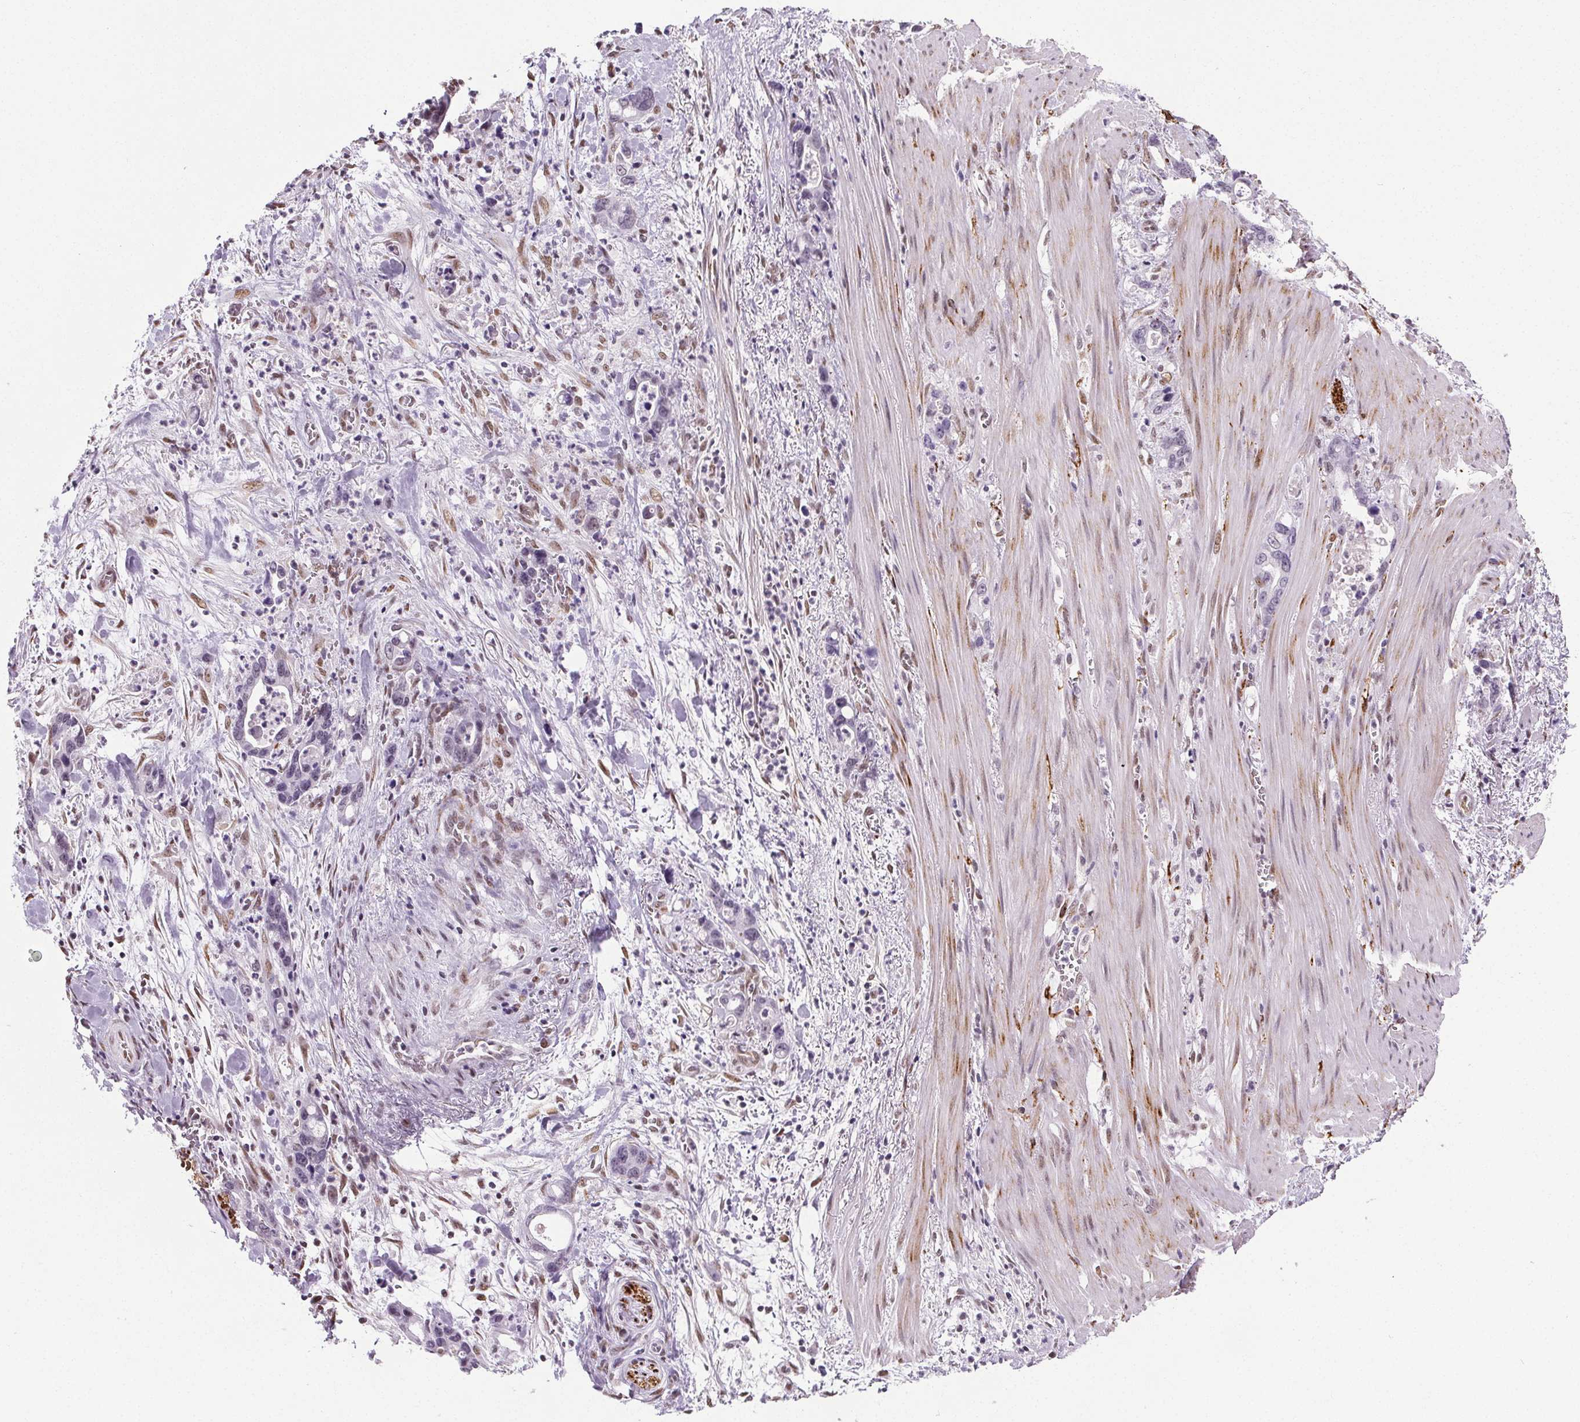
{"staining": {"intensity": "negative", "quantity": "none", "location": "none"}, "tissue": "stomach cancer", "cell_type": "Tumor cells", "image_type": "cancer", "snomed": [{"axis": "morphology", "description": "Normal tissue, NOS"}, {"axis": "morphology", "description": "Adenocarcinoma, NOS"}, {"axis": "topography", "description": "Esophagus"}, {"axis": "topography", "description": "Stomach, upper"}], "caption": "A high-resolution photomicrograph shows IHC staining of stomach adenocarcinoma, which shows no significant staining in tumor cells.", "gene": "GP6", "patient": {"sex": "male", "age": 74}}